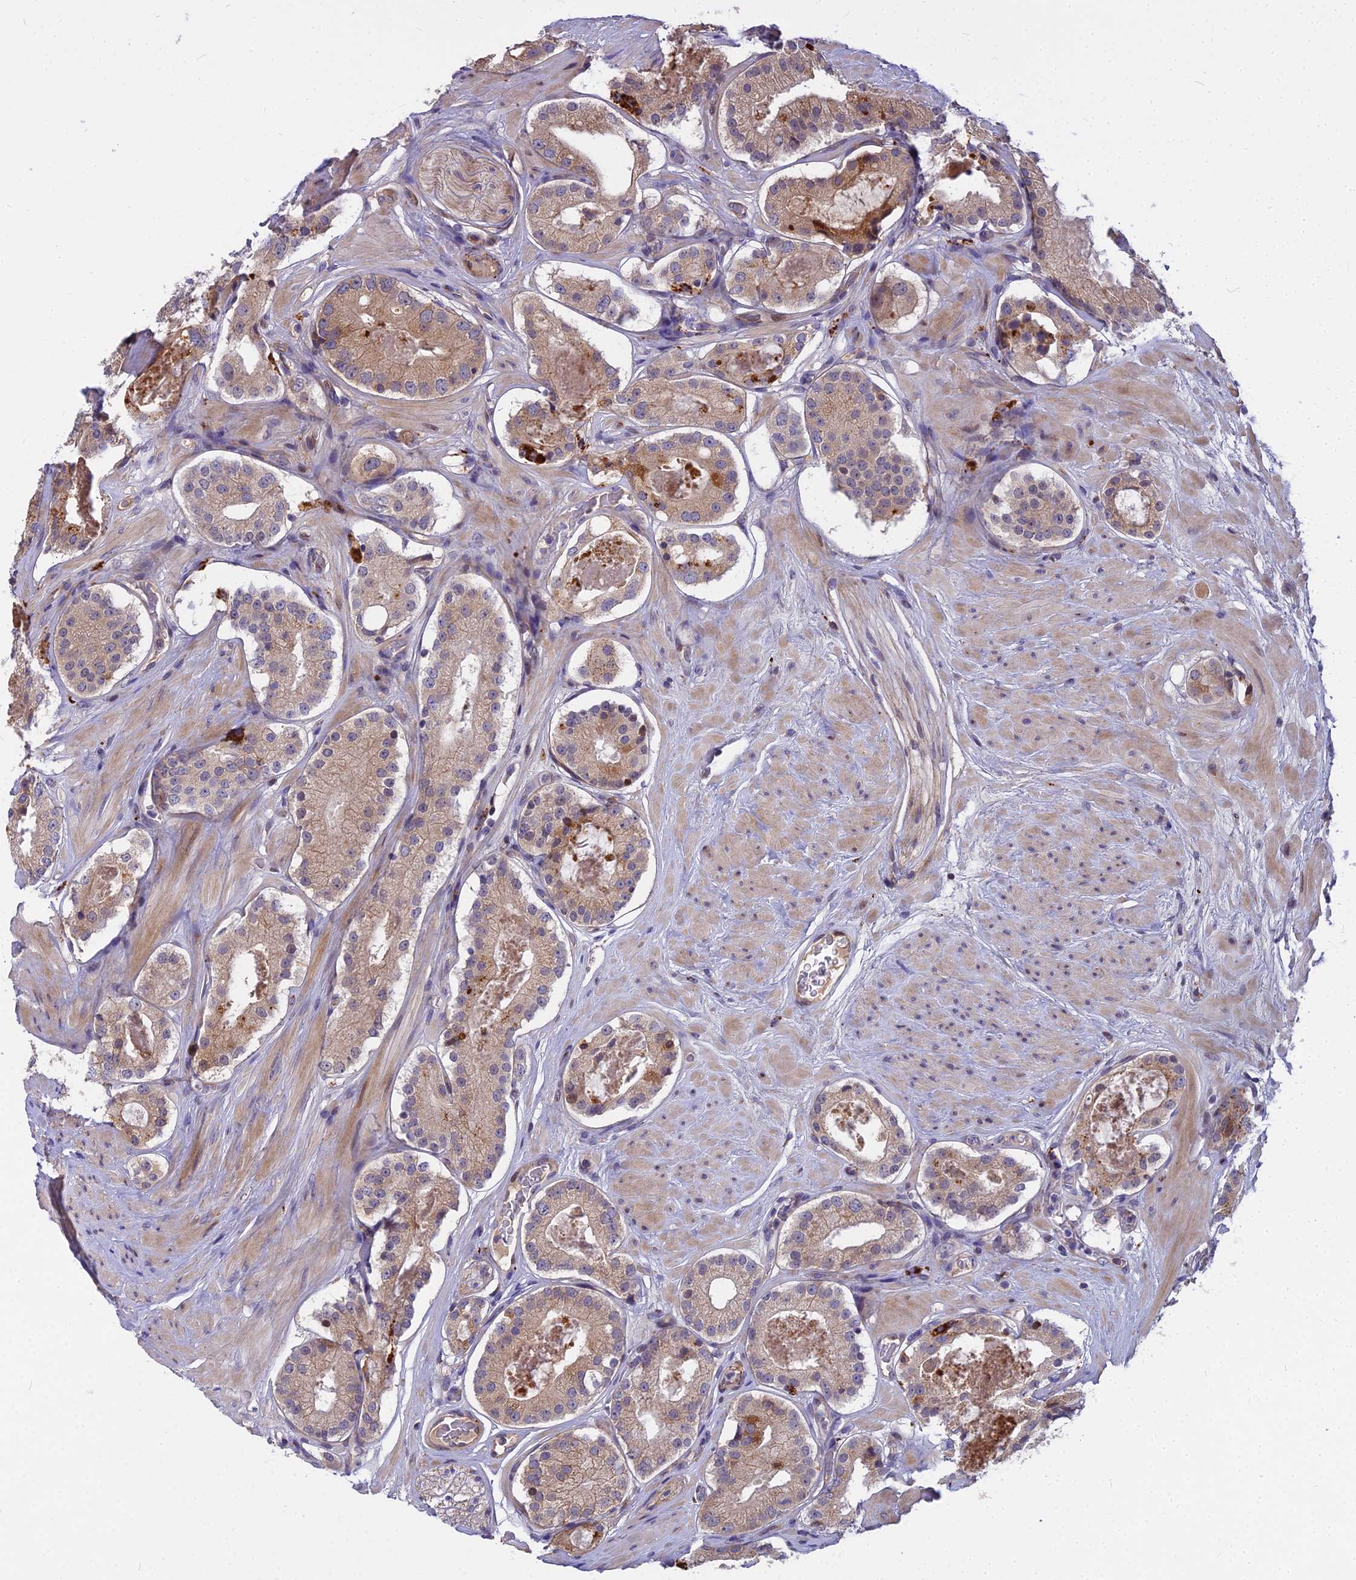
{"staining": {"intensity": "weak", "quantity": ">75%", "location": "cytoplasmic/membranous"}, "tissue": "prostate cancer", "cell_type": "Tumor cells", "image_type": "cancer", "snomed": [{"axis": "morphology", "description": "Adenocarcinoma, High grade"}, {"axis": "topography", "description": "Prostate"}], "caption": "Prostate cancer stained with a brown dye demonstrates weak cytoplasmic/membranous positive staining in approximately >75% of tumor cells.", "gene": "GLYATL3", "patient": {"sex": "male", "age": 65}}